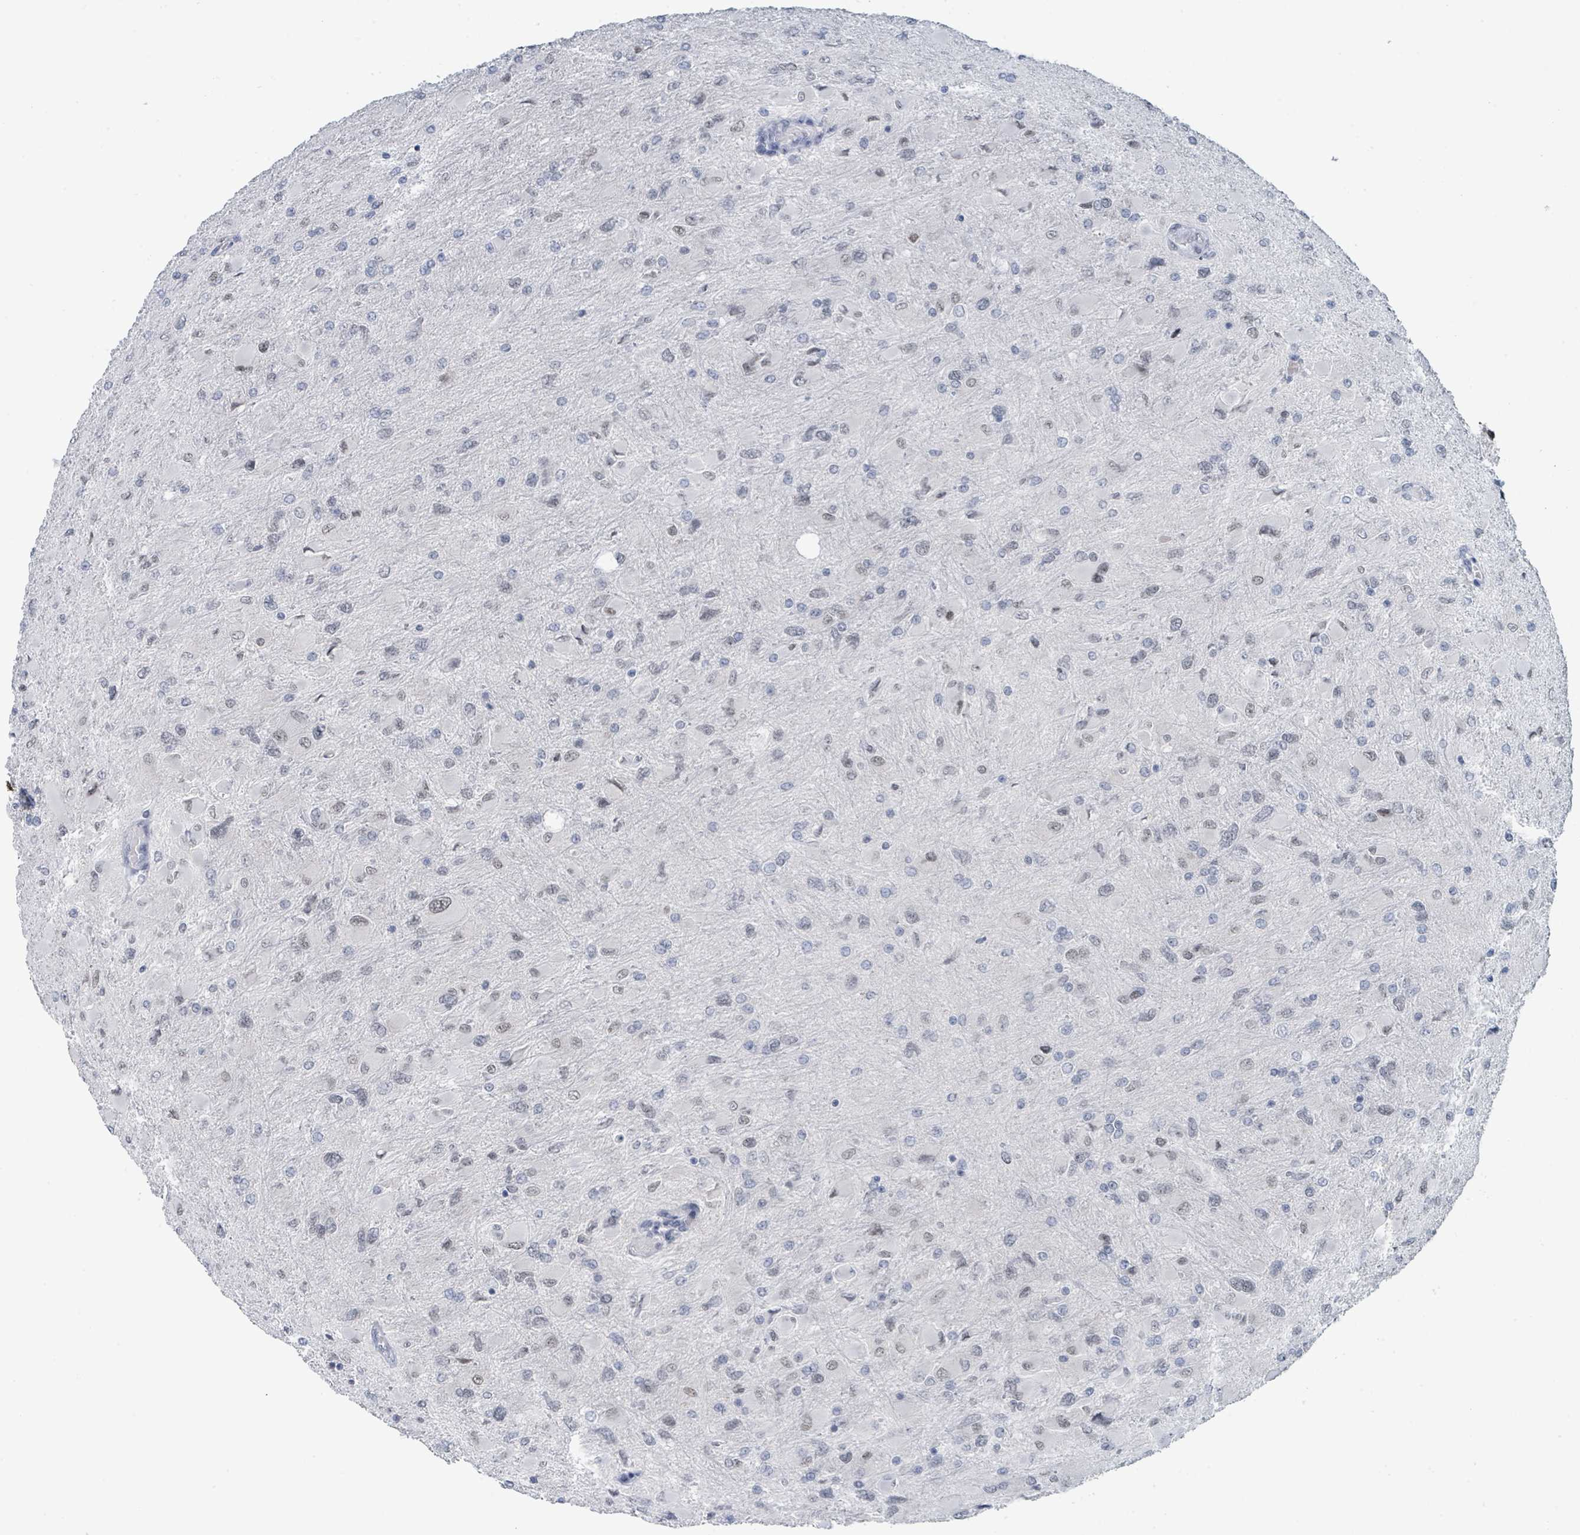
{"staining": {"intensity": "weak", "quantity": "<25%", "location": "nuclear"}, "tissue": "glioma", "cell_type": "Tumor cells", "image_type": "cancer", "snomed": [{"axis": "morphology", "description": "Glioma, malignant, High grade"}, {"axis": "topography", "description": "Cerebral cortex"}], "caption": "Tumor cells are negative for protein expression in human malignant glioma (high-grade).", "gene": "EHMT2", "patient": {"sex": "female", "age": 36}}